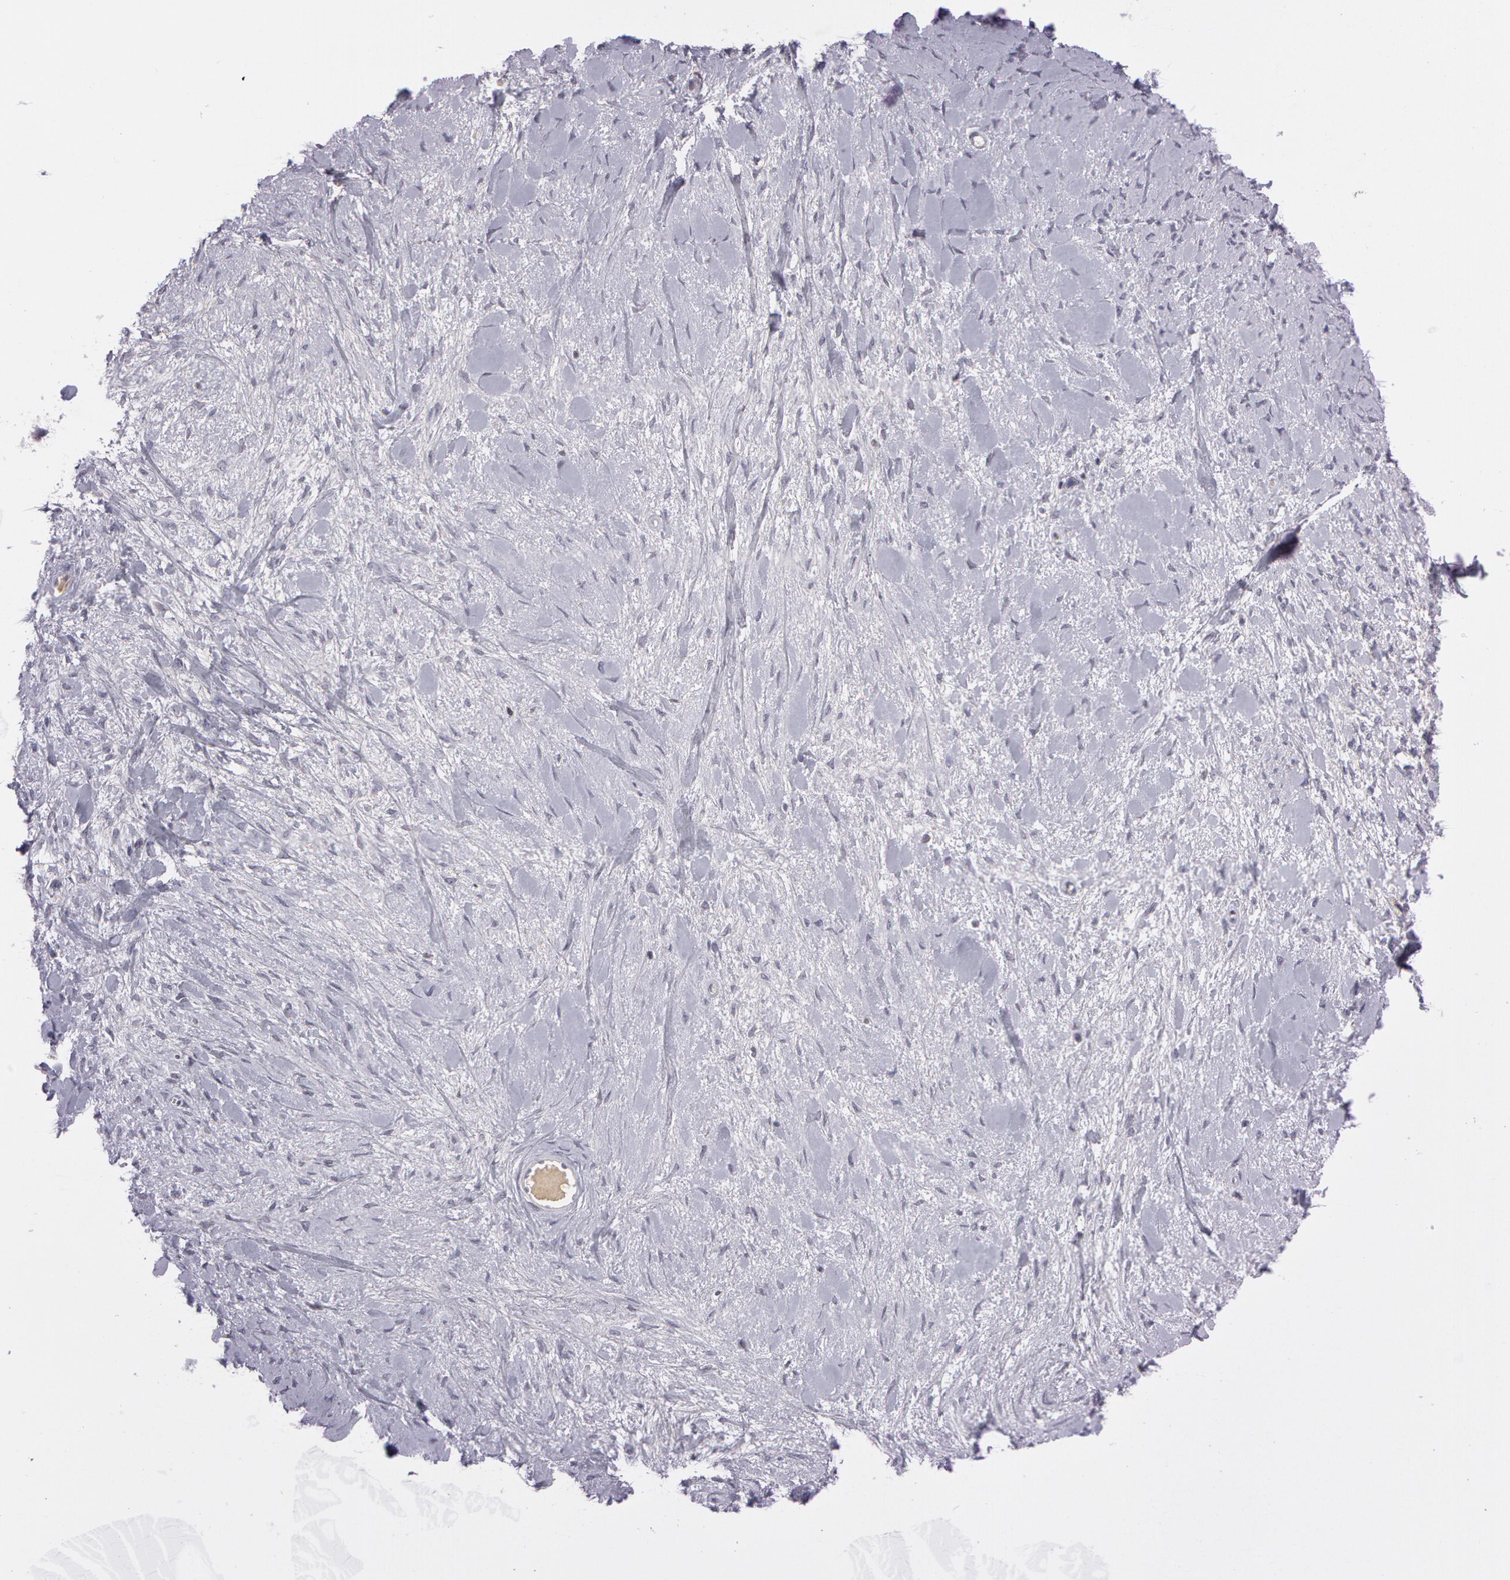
{"staining": {"intensity": "weak", "quantity": "25%-75%", "location": "cytoplasmic/membranous"}, "tissue": "ovarian cancer", "cell_type": "Tumor cells", "image_type": "cancer", "snomed": [{"axis": "morphology", "description": "Cystadenocarcinoma, serous, NOS"}, {"axis": "topography", "description": "Ovary"}], "caption": "IHC micrograph of human ovarian serous cystadenocarcinoma stained for a protein (brown), which shows low levels of weak cytoplasmic/membranous positivity in about 25%-75% of tumor cells.", "gene": "MXRA5", "patient": {"sex": "female", "age": 71}}